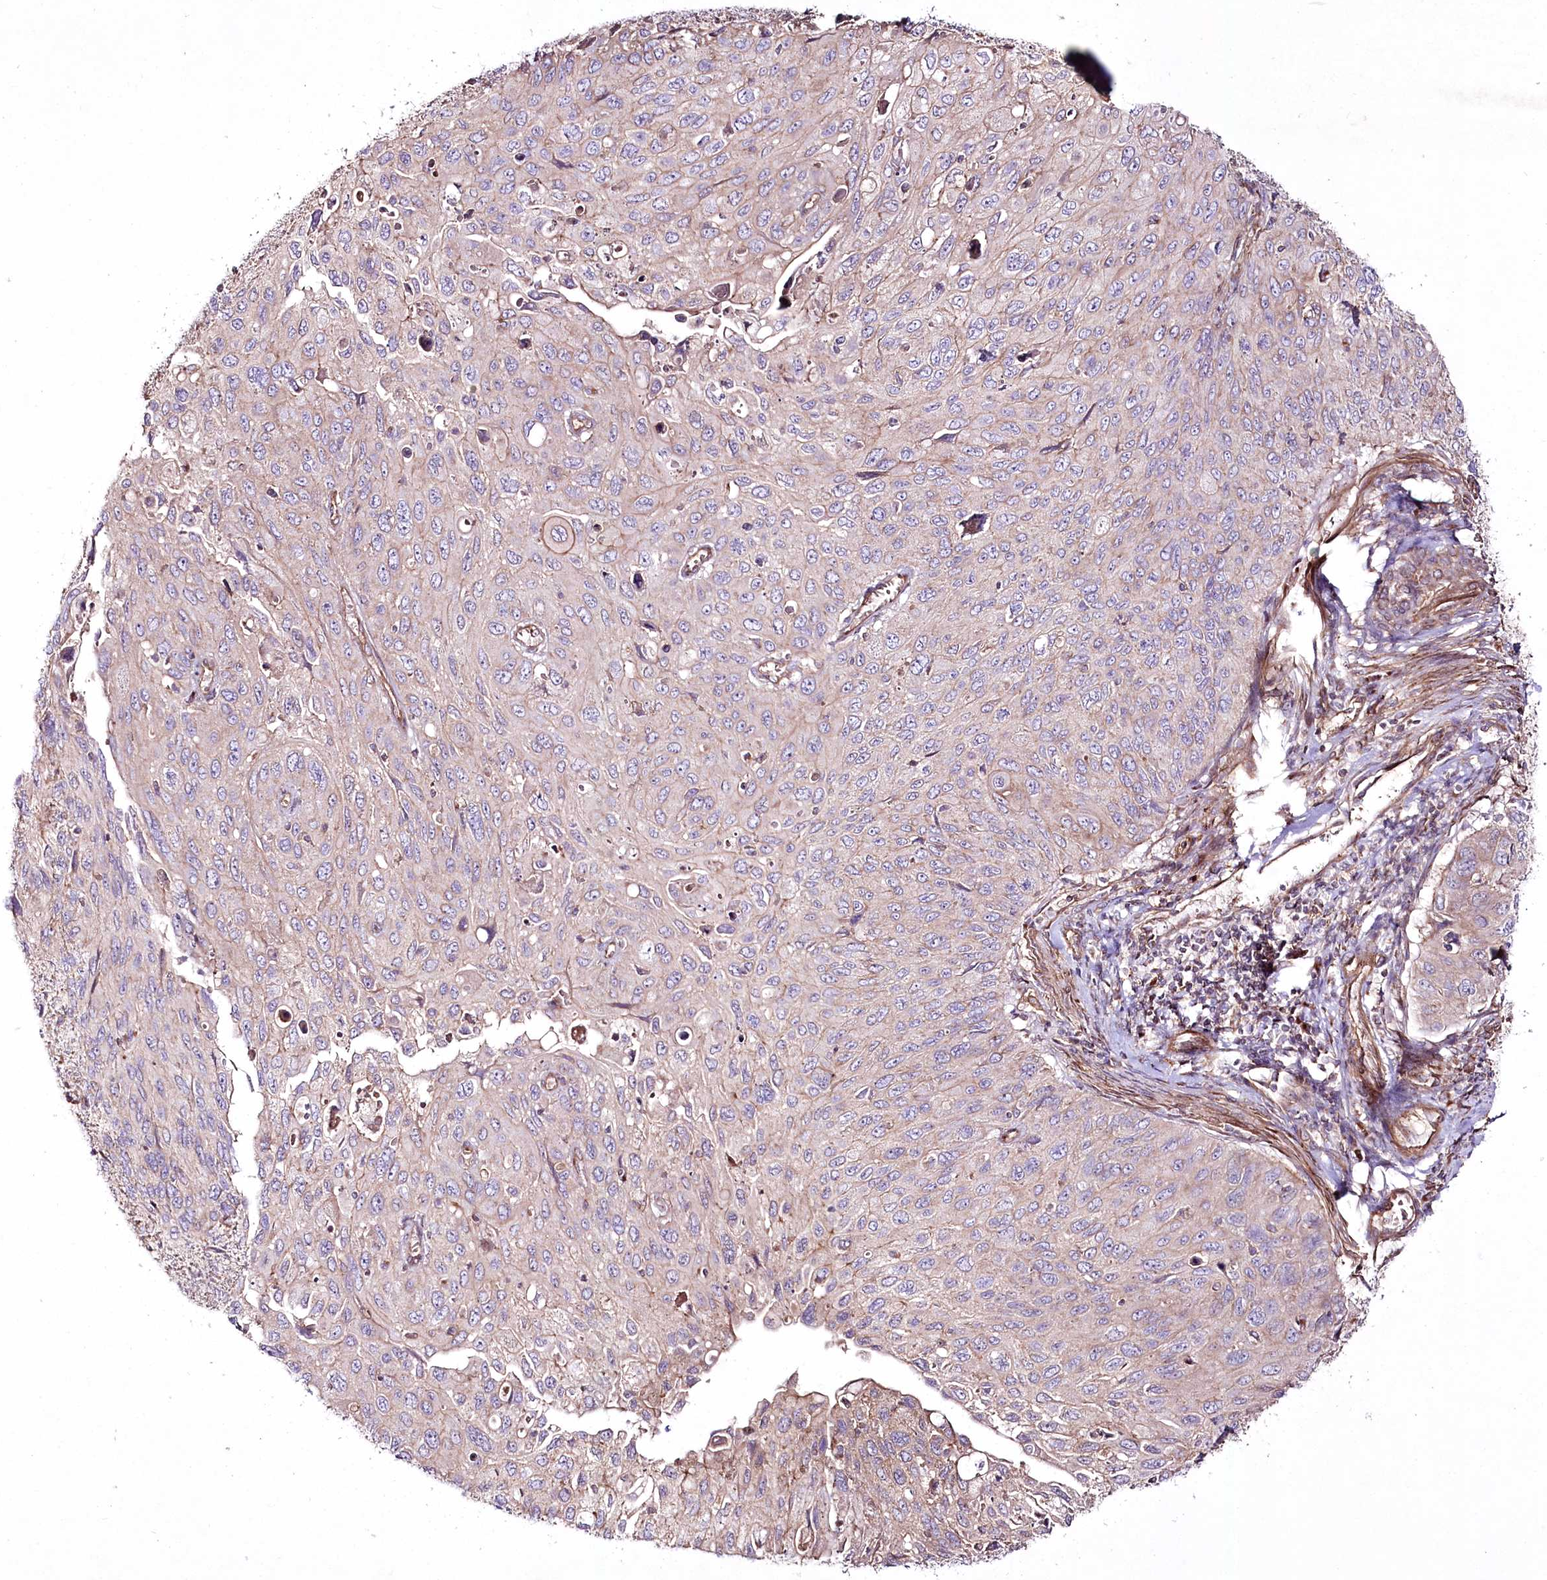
{"staining": {"intensity": "weak", "quantity": "<25%", "location": "cytoplasmic/membranous"}, "tissue": "cervical cancer", "cell_type": "Tumor cells", "image_type": "cancer", "snomed": [{"axis": "morphology", "description": "Squamous cell carcinoma, NOS"}, {"axis": "topography", "description": "Cervix"}], "caption": "IHC image of neoplastic tissue: human squamous cell carcinoma (cervical) stained with DAB (3,3'-diaminobenzidine) demonstrates no significant protein expression in tumor cells. The staining was performed using DAB to visualize the protein expression in brown, while the nuclei were stained in blue with hematoxylin (Magnification: 20x).", "gene": "REXO2", "patient": {"sex": "female", "age": 70}}